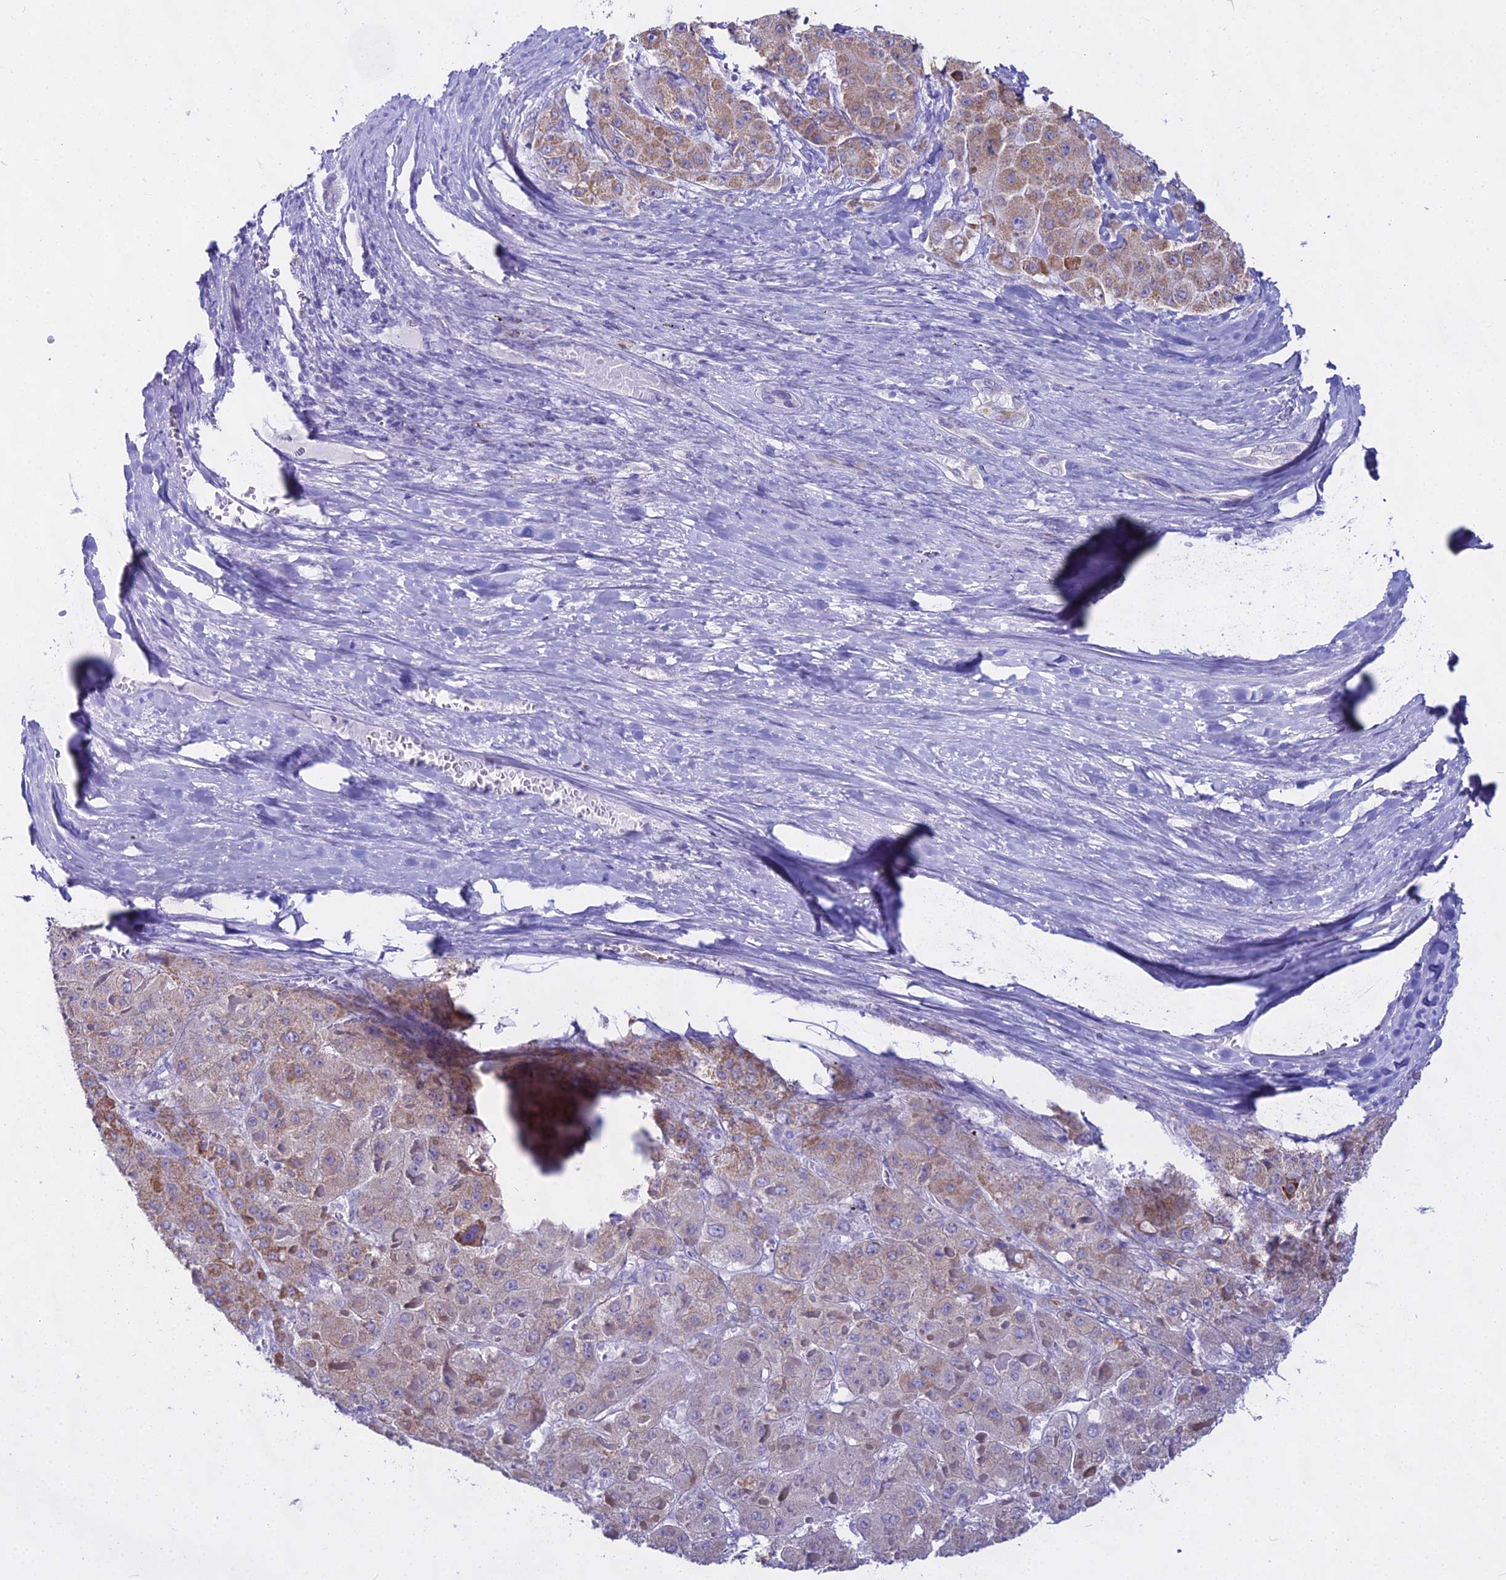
{"staining": {"intensity": "moderate", "quantity": "25%-75%", "location": "cytoplasmic/membranous"}, "tissue": "liver cancer", "cell_type": "Tumor cells", "image_type": "cancer", "snomed": [{"axis": "morphology", "description": "Carcinoma, Hepatocellular, NOS"}, {"axis": "topography", "description": "Liver"}], "caption": "Immunohistochemistry (IHC) staining of hepatocellular carcinoma (liver), which reveals medium levels of moderate cytoplasmic/membranous positivity in about 25%-75% of tumor cells indicating moderate cytoplasmic/membranous protein staining. The staining was performed using DAB (3,3'-diaminobenzidine) (brown) for protein detection and nuclei were counterstained in hematoxylin (blue).", "gene": "CGB2", "patient": {"sex": "female", "age": 73}}